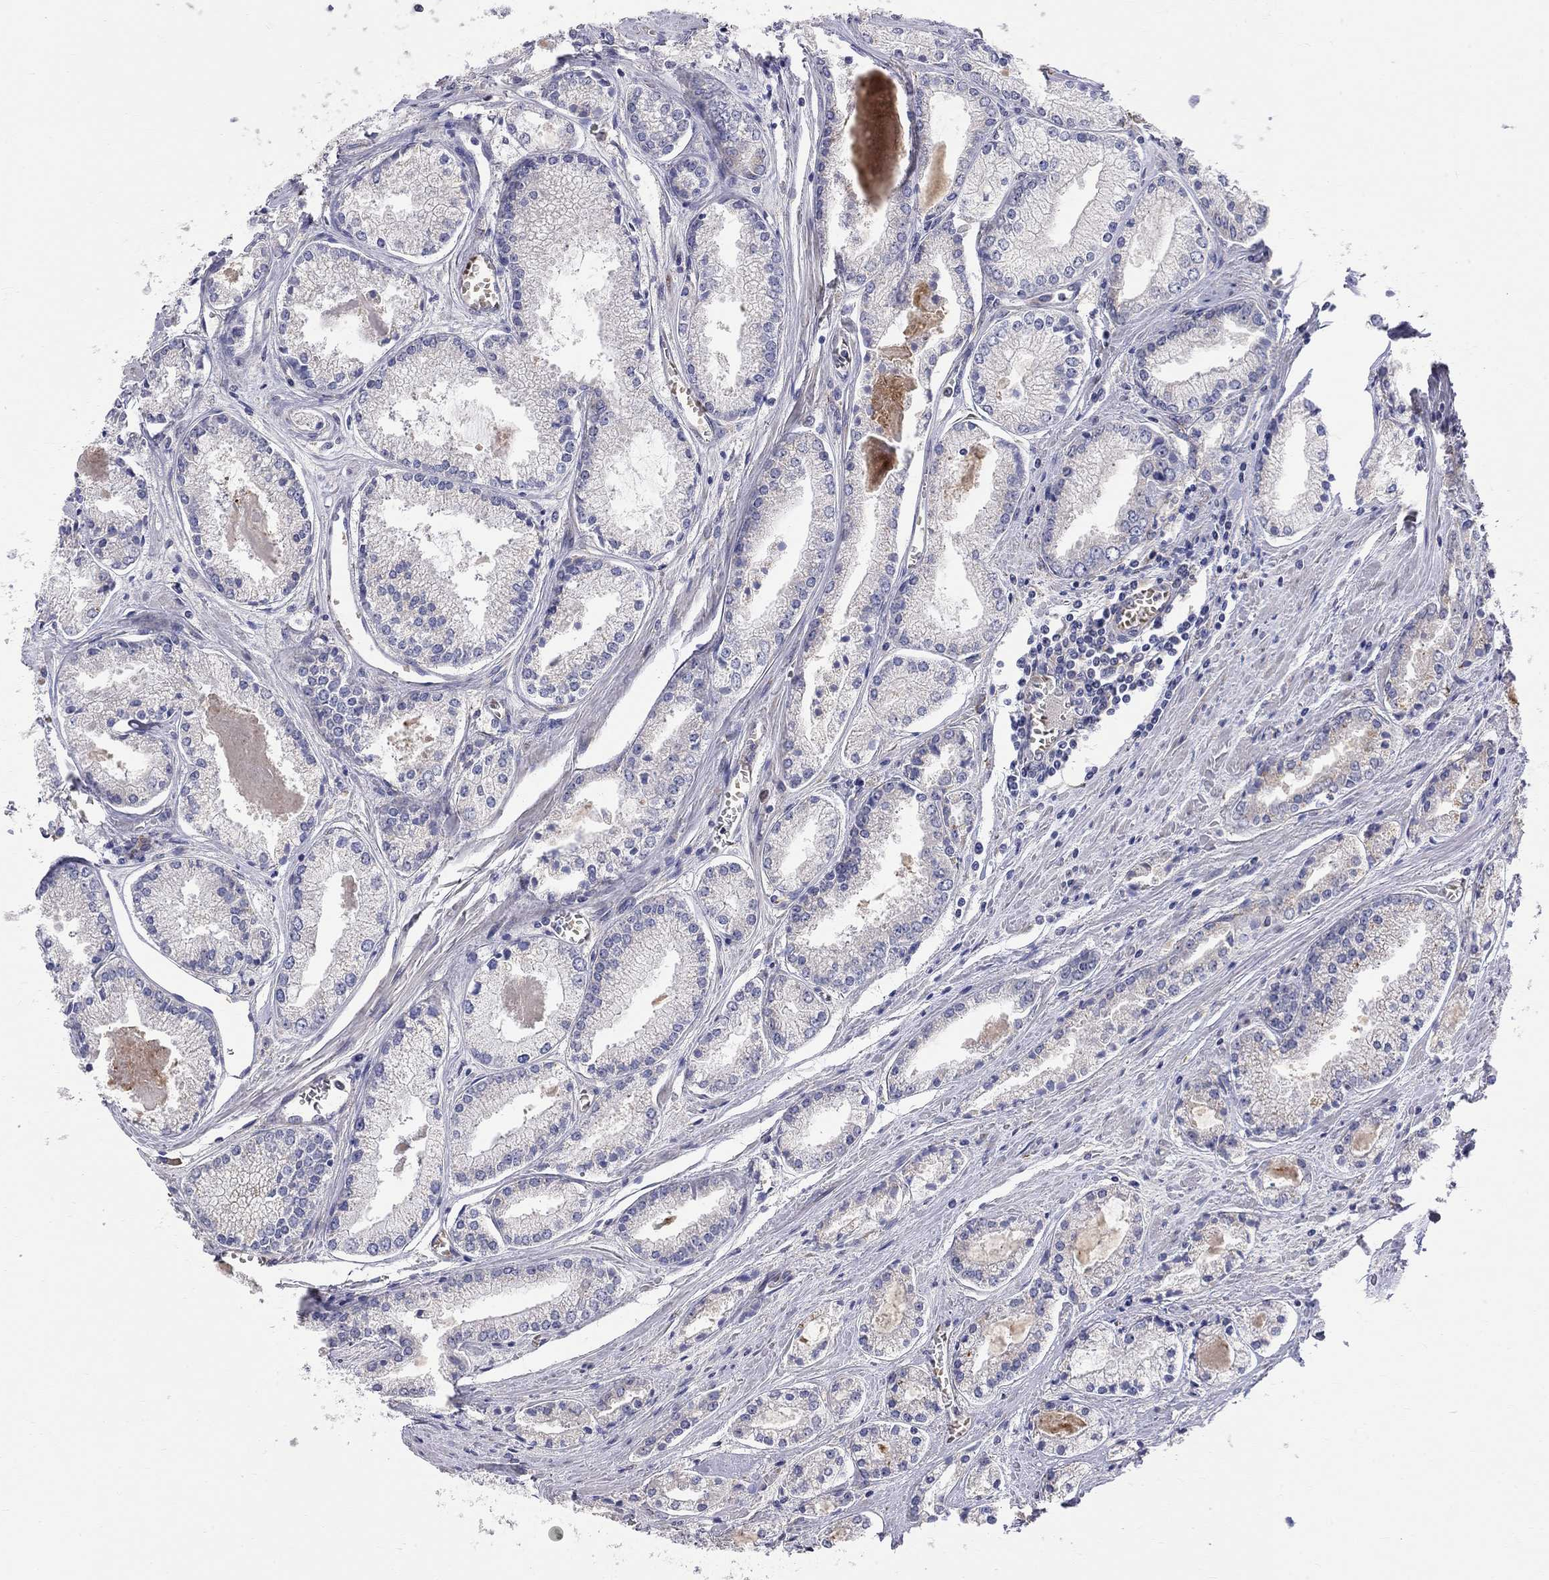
{"staining": {"intensity": "negative", "quantity": "none", "location": "none"}, "tissue": "prostate cancer", "cell_type": "Tumor cells", "image_type": "cancer", "snomed": [{"axis": "morphology", "description": "Adenocarcinoma, NOS"}, {"axis": "topography", "description": "Prostate"}], "caption": "Tumor cells are negative for protein expression in human prostate cancer (adenocarcinoma).", "gene": "CASTOR1", "patient": {"sex": "male", "age": 72}}